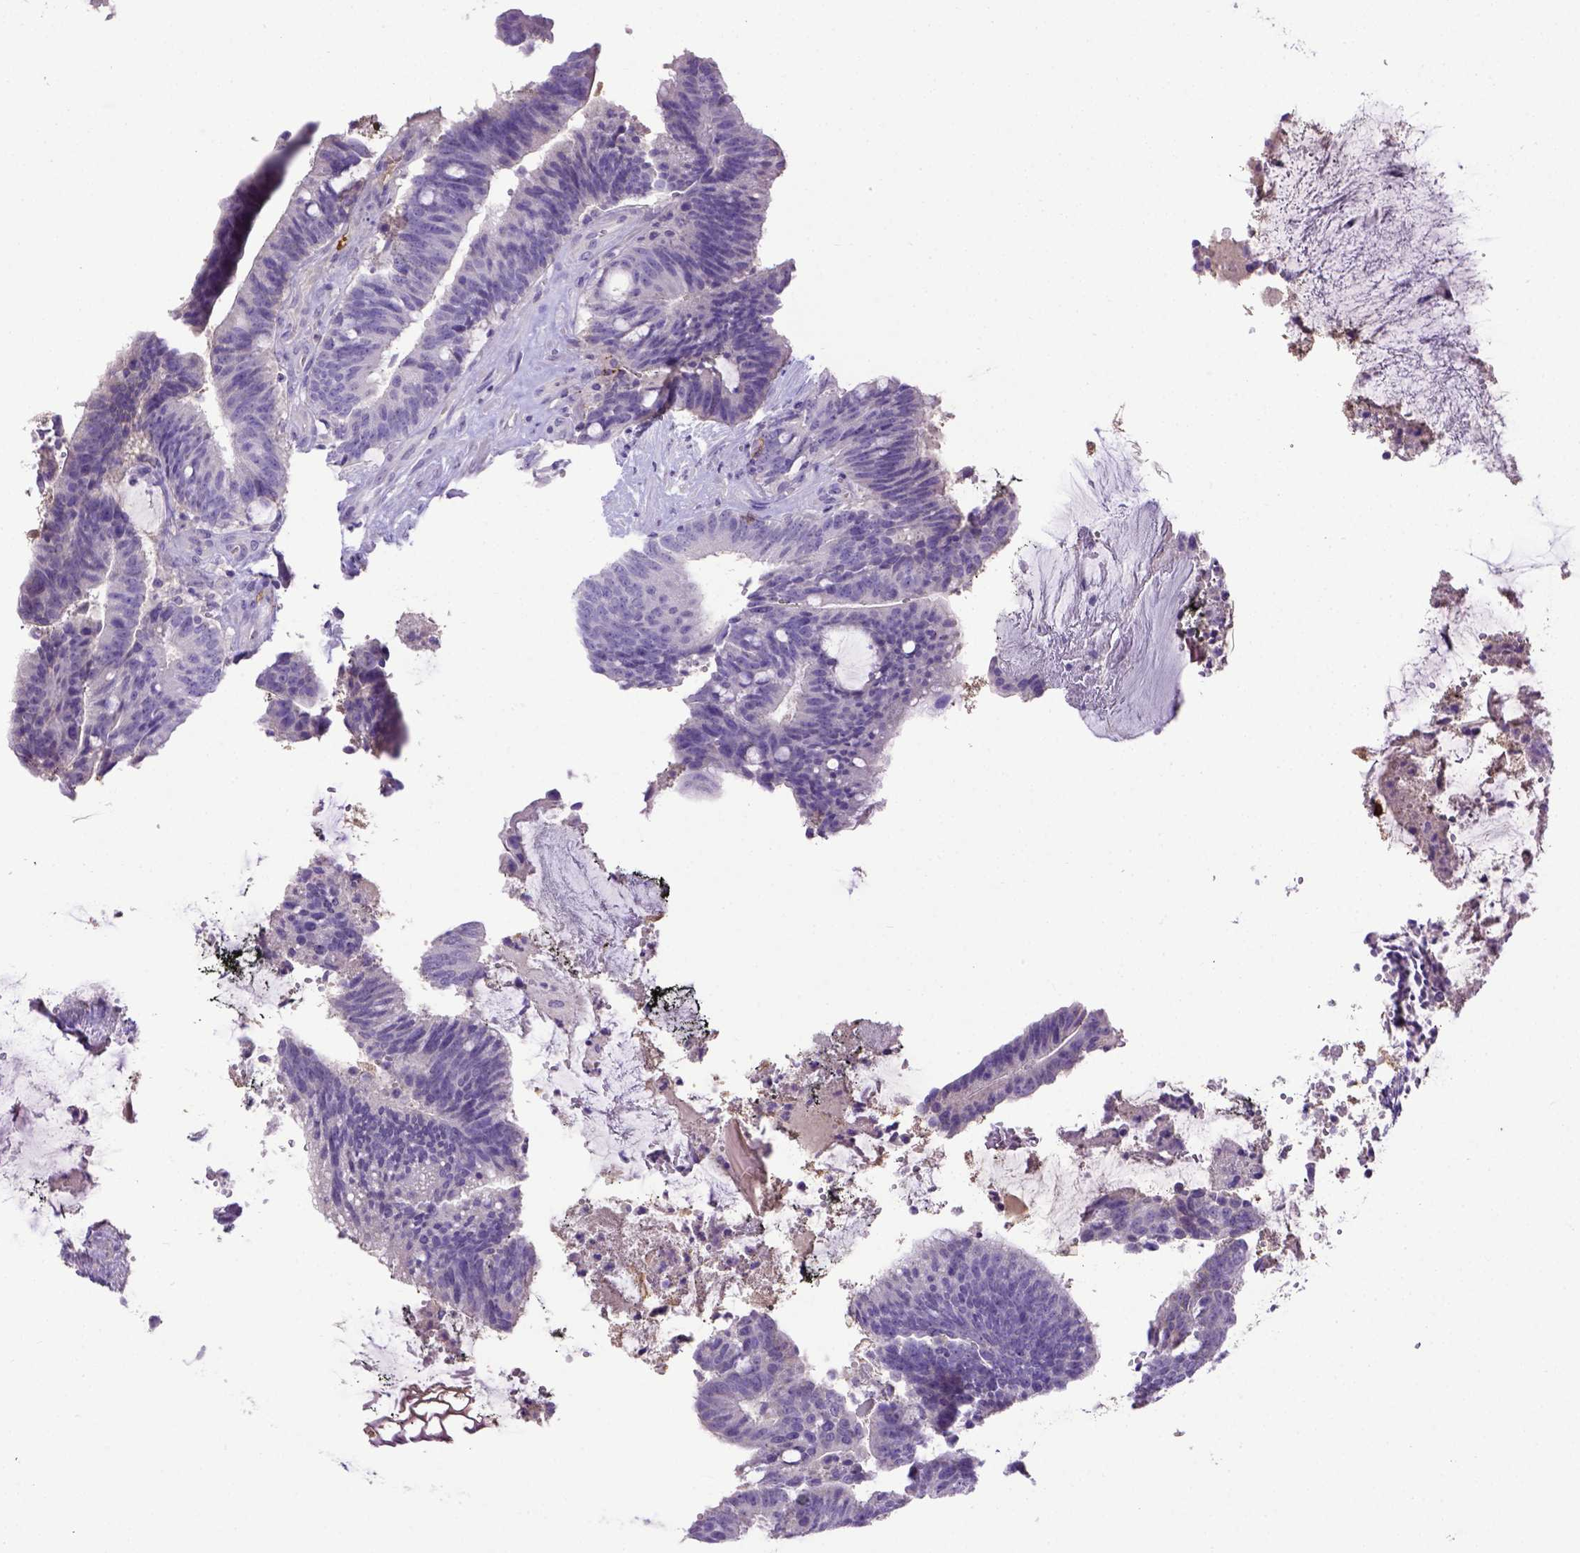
{"staining": {"intensity": "negative", "quantity": "none", "location": "none"}, "tissue": "colorectal cancer", "cell_type": "Tumor cells", "image_type": "cancer", "snomed": [{"axis": "morphology", "description": "Adenocarcinoma, NOS"}, {"axis": "topography", "description": "Colon"}], "caption": "Tumor cells are negative for brown protein staining in colorectal cancer.", "gene": "B3GAT1", "patient": {"sex": "female", "age": 43}}